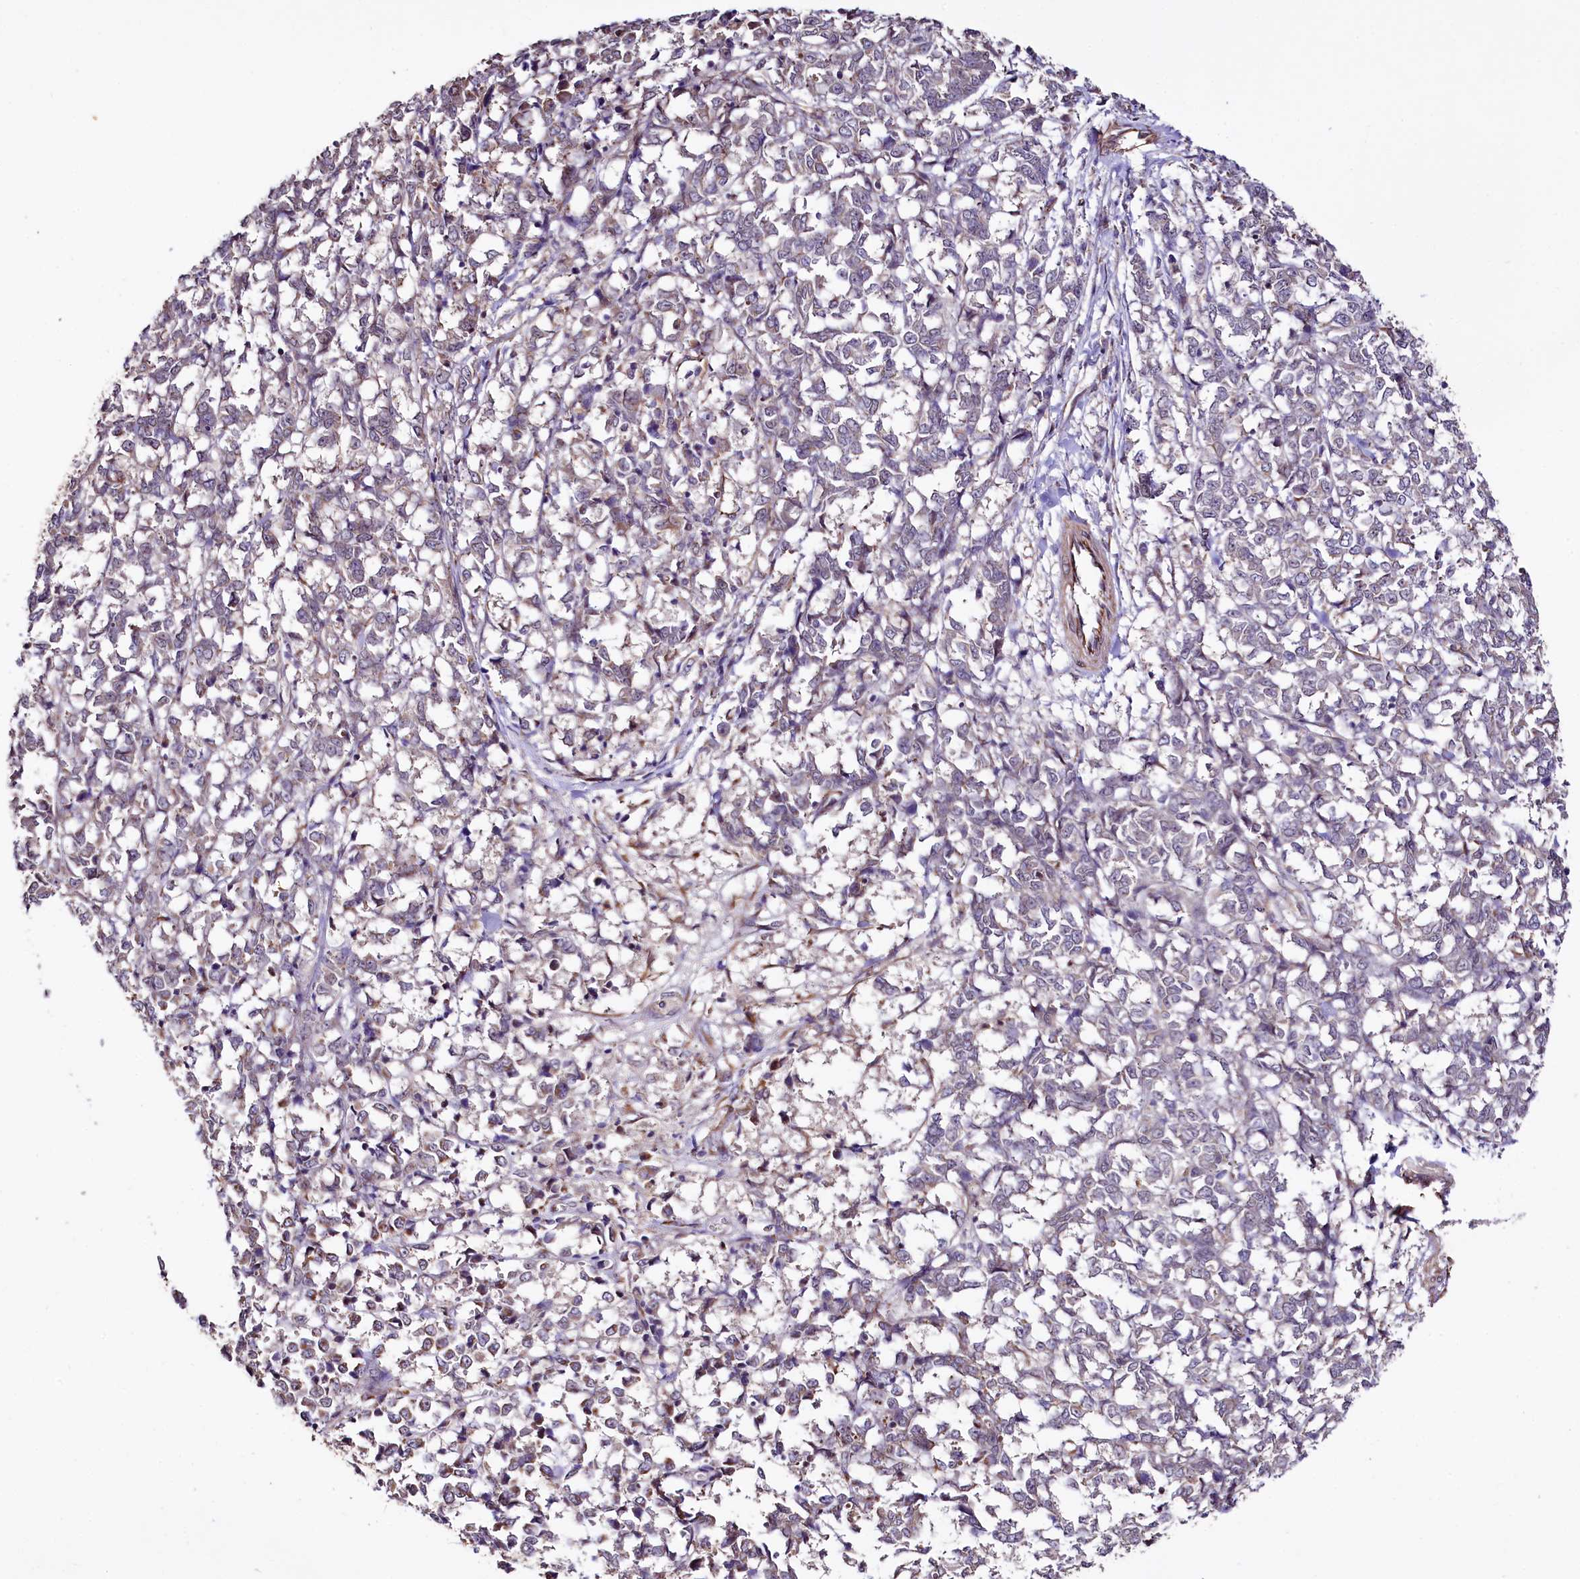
{"staining": {"intensity": "negative", "quantity": "none", "location": "none"}, "tissue": "melanoma", "cell_type": "Tumor cells", "image_type": "cancer", "snomed": [{"axis": "morphology", "description": "Malignant melanoma, NOS"}, {"axis": "topography", "description": "Skin"}], "caption": "Tumor cells are negative for protein expression in human melanoma. The staining is performed using DAB (3,3'-diaminobenzidine) brown chromogen with nuclei counter-stained in using hematoxylin.", "gene": "TTC12", "patient": {"sex": "female", "age": 72}}